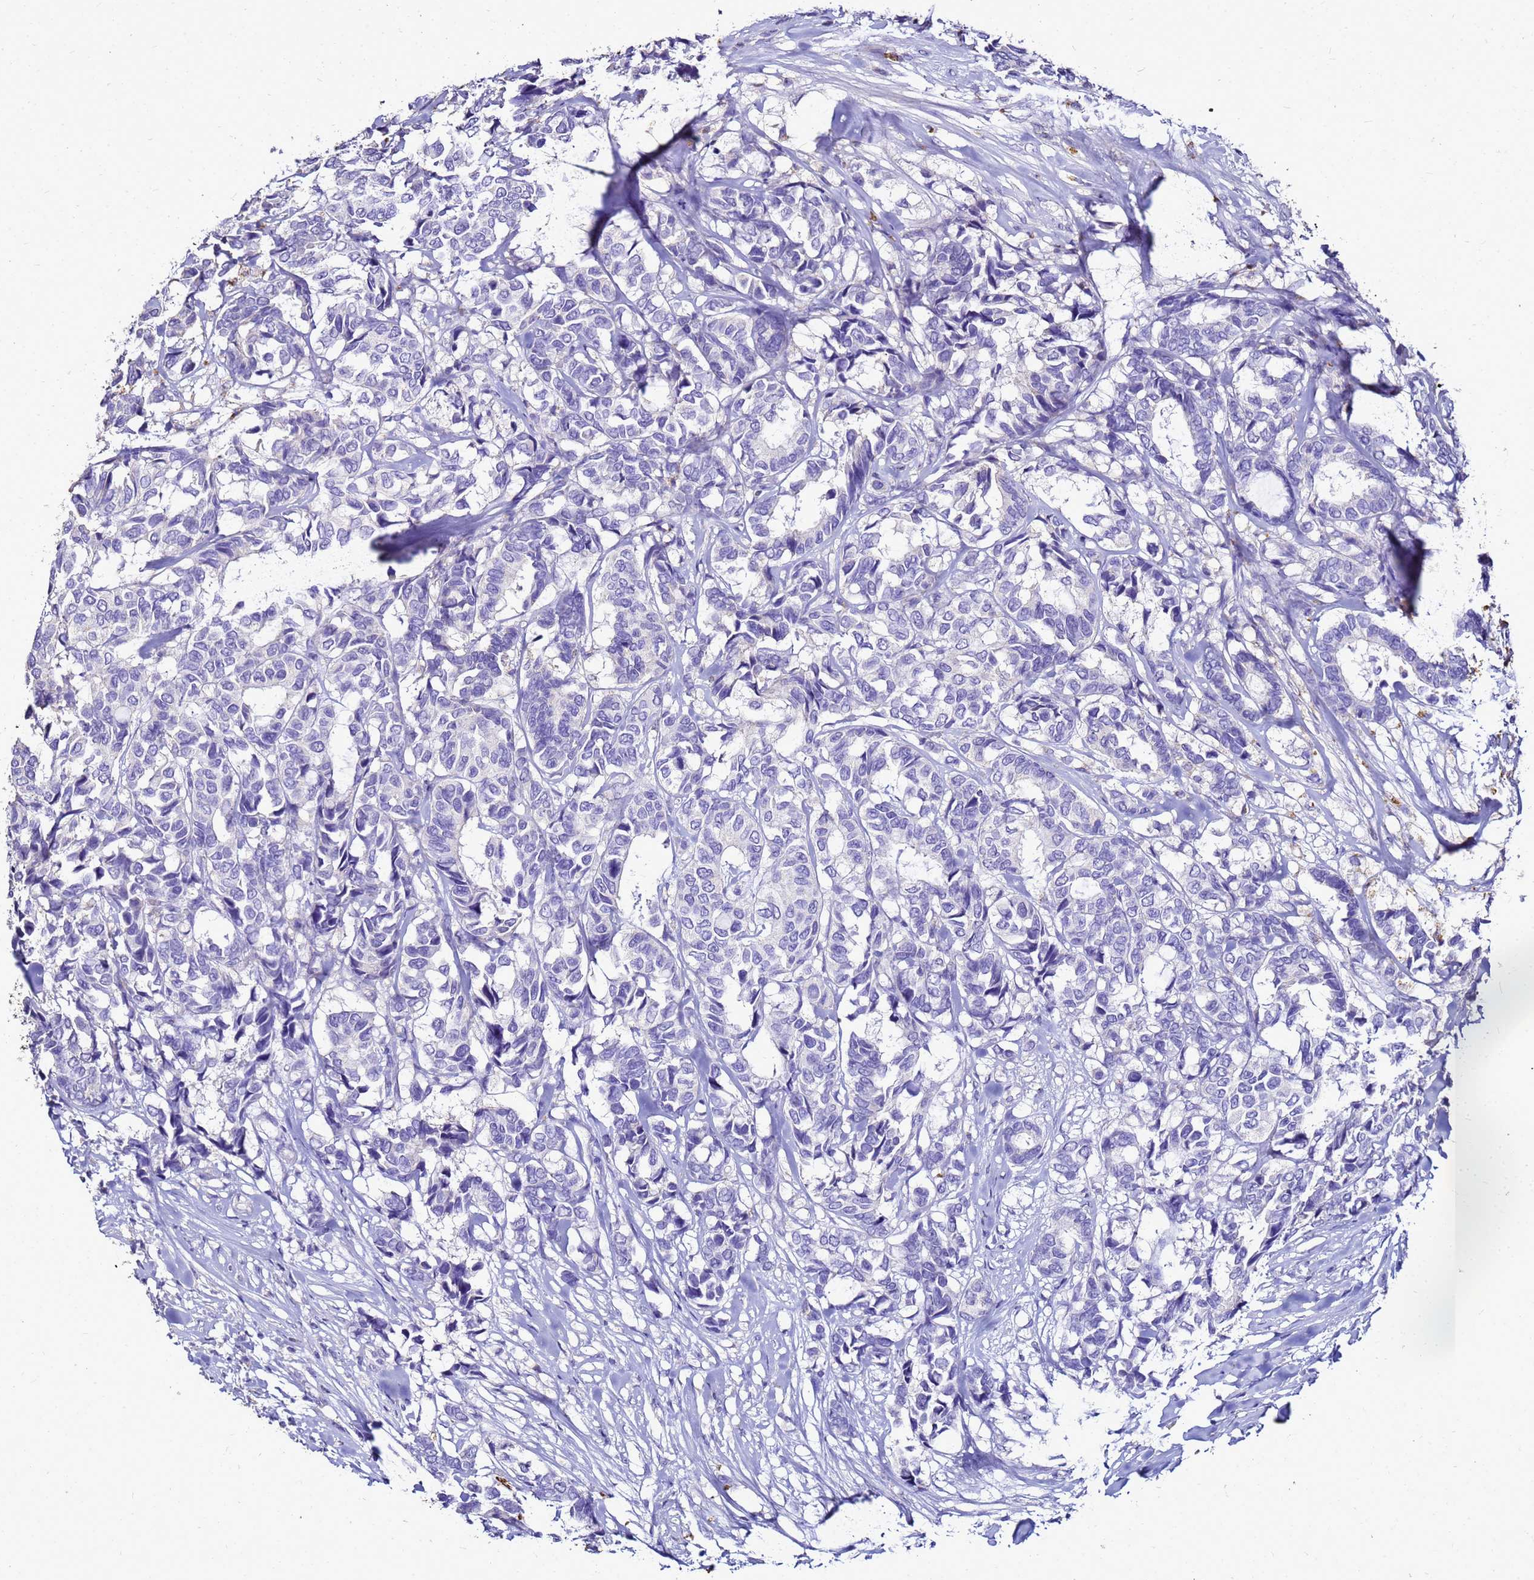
{"staining": {"intensity": "negative", "quantity": "none", "location": "none"}, "tissue": "breast cancer", "cell_type": "Tumor cells", "image_type": "cancer", "snomed": [{"axis": "morphology", "description": "Duct carcinoma"}, {"axis": "topography", "description": "Breast"}], "caption": "IHC micrograph of neoplastic tissue: breast cancer (infiltrating ductal carcinoma) stained with DAB (3,3'-diaminobenzidine) reveals no significant protein positivity in tumor cells.", "gene": "S100A2", "patient": {"sex": "female", "age": 87}}